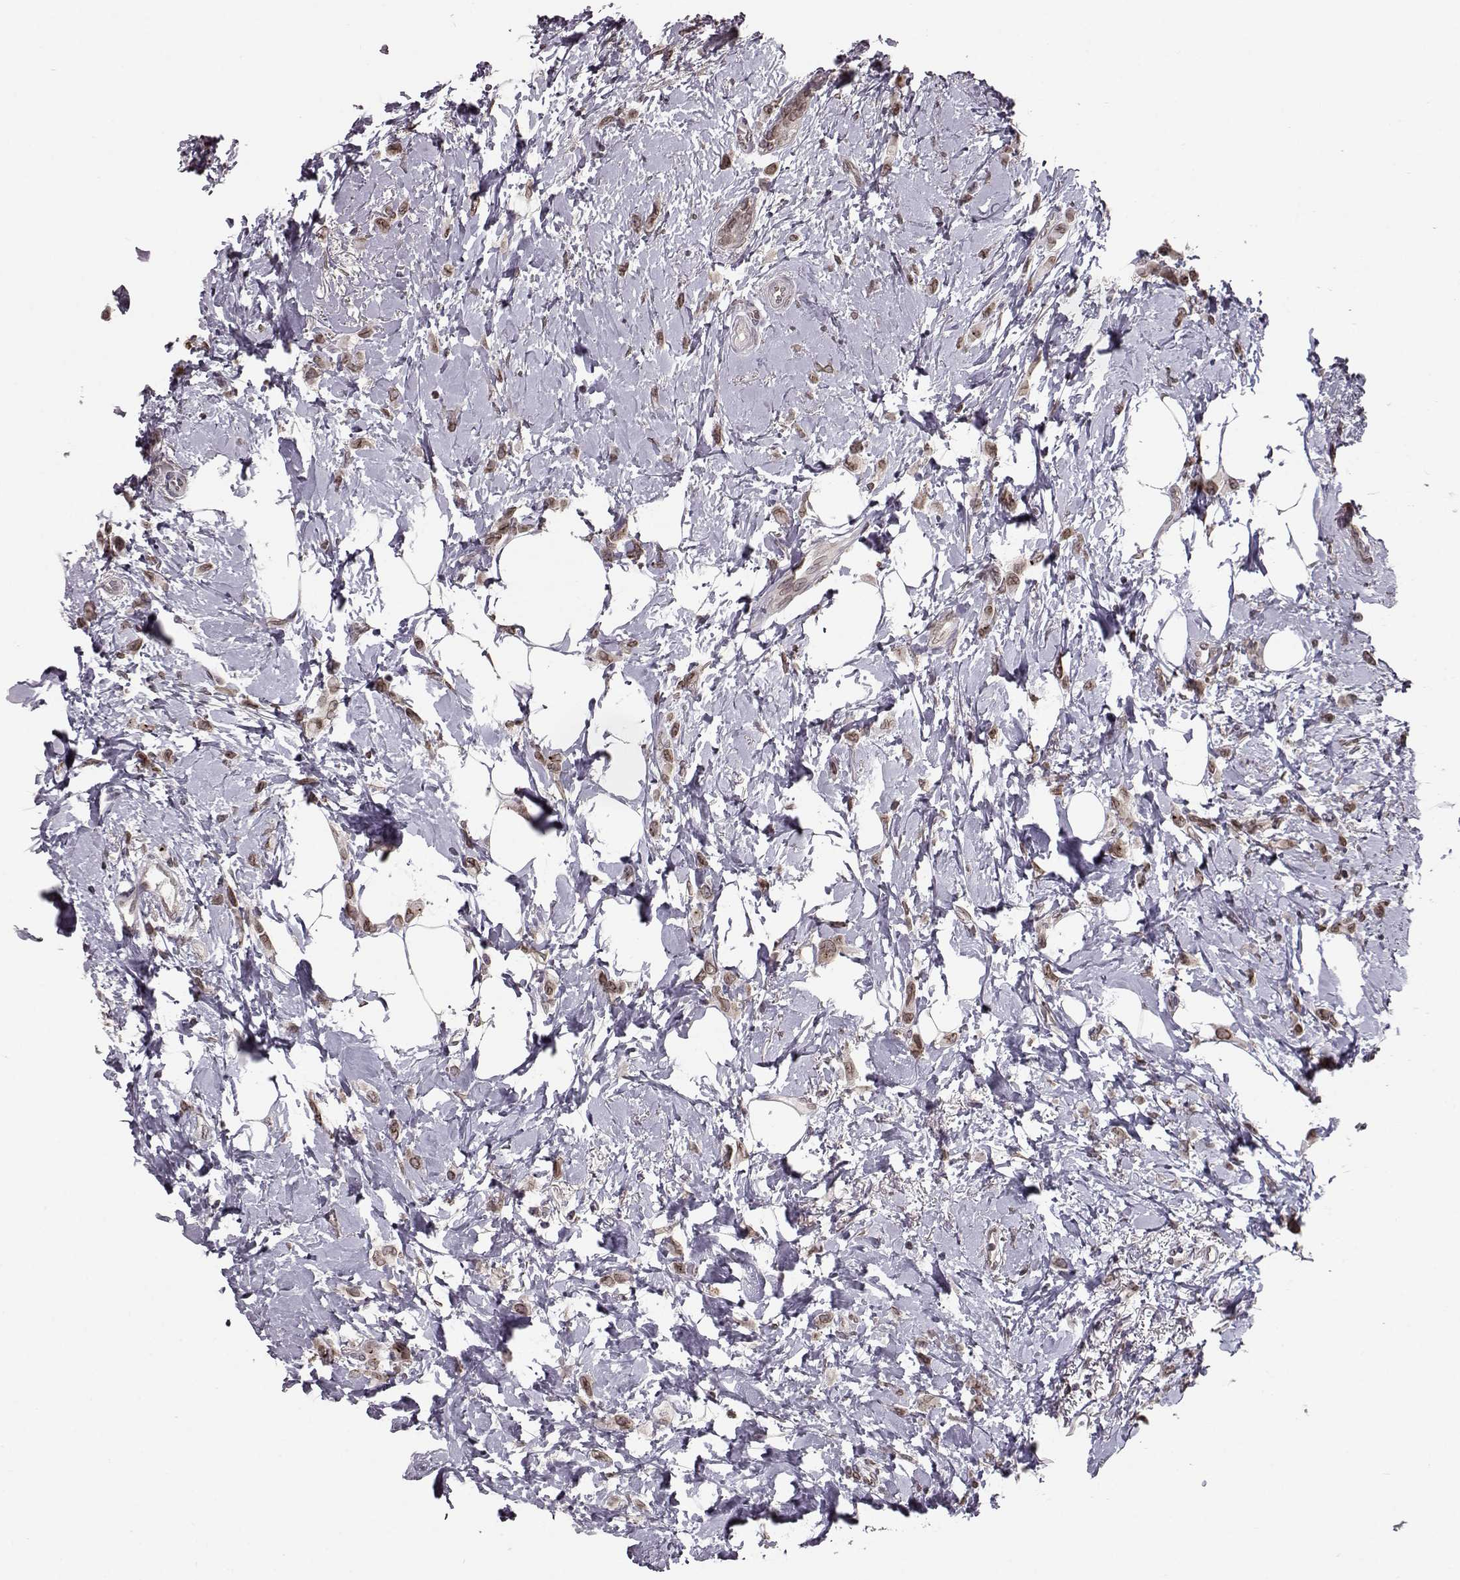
{"staining": {"intensity": "weak", "quantity": ">75%", "location": "cytoplasmic/membranous,nuclear"}, "tissue": "breast cancer", "cell_type": "Tumor cells", "image_type": "cancer", "snomed": [{"axis": "morphology", "description": "Lobular carcinoma"}, {"axis": "topography", "description": "Breast"}], "caption": "Lobular carcinoma (breast) stained for a protein exhibits weak cytoplasmic/membranous and nuclear positivity in tumor cells.", "gene": "NUP37", "patient": {"sex": "female", "age": 66}}